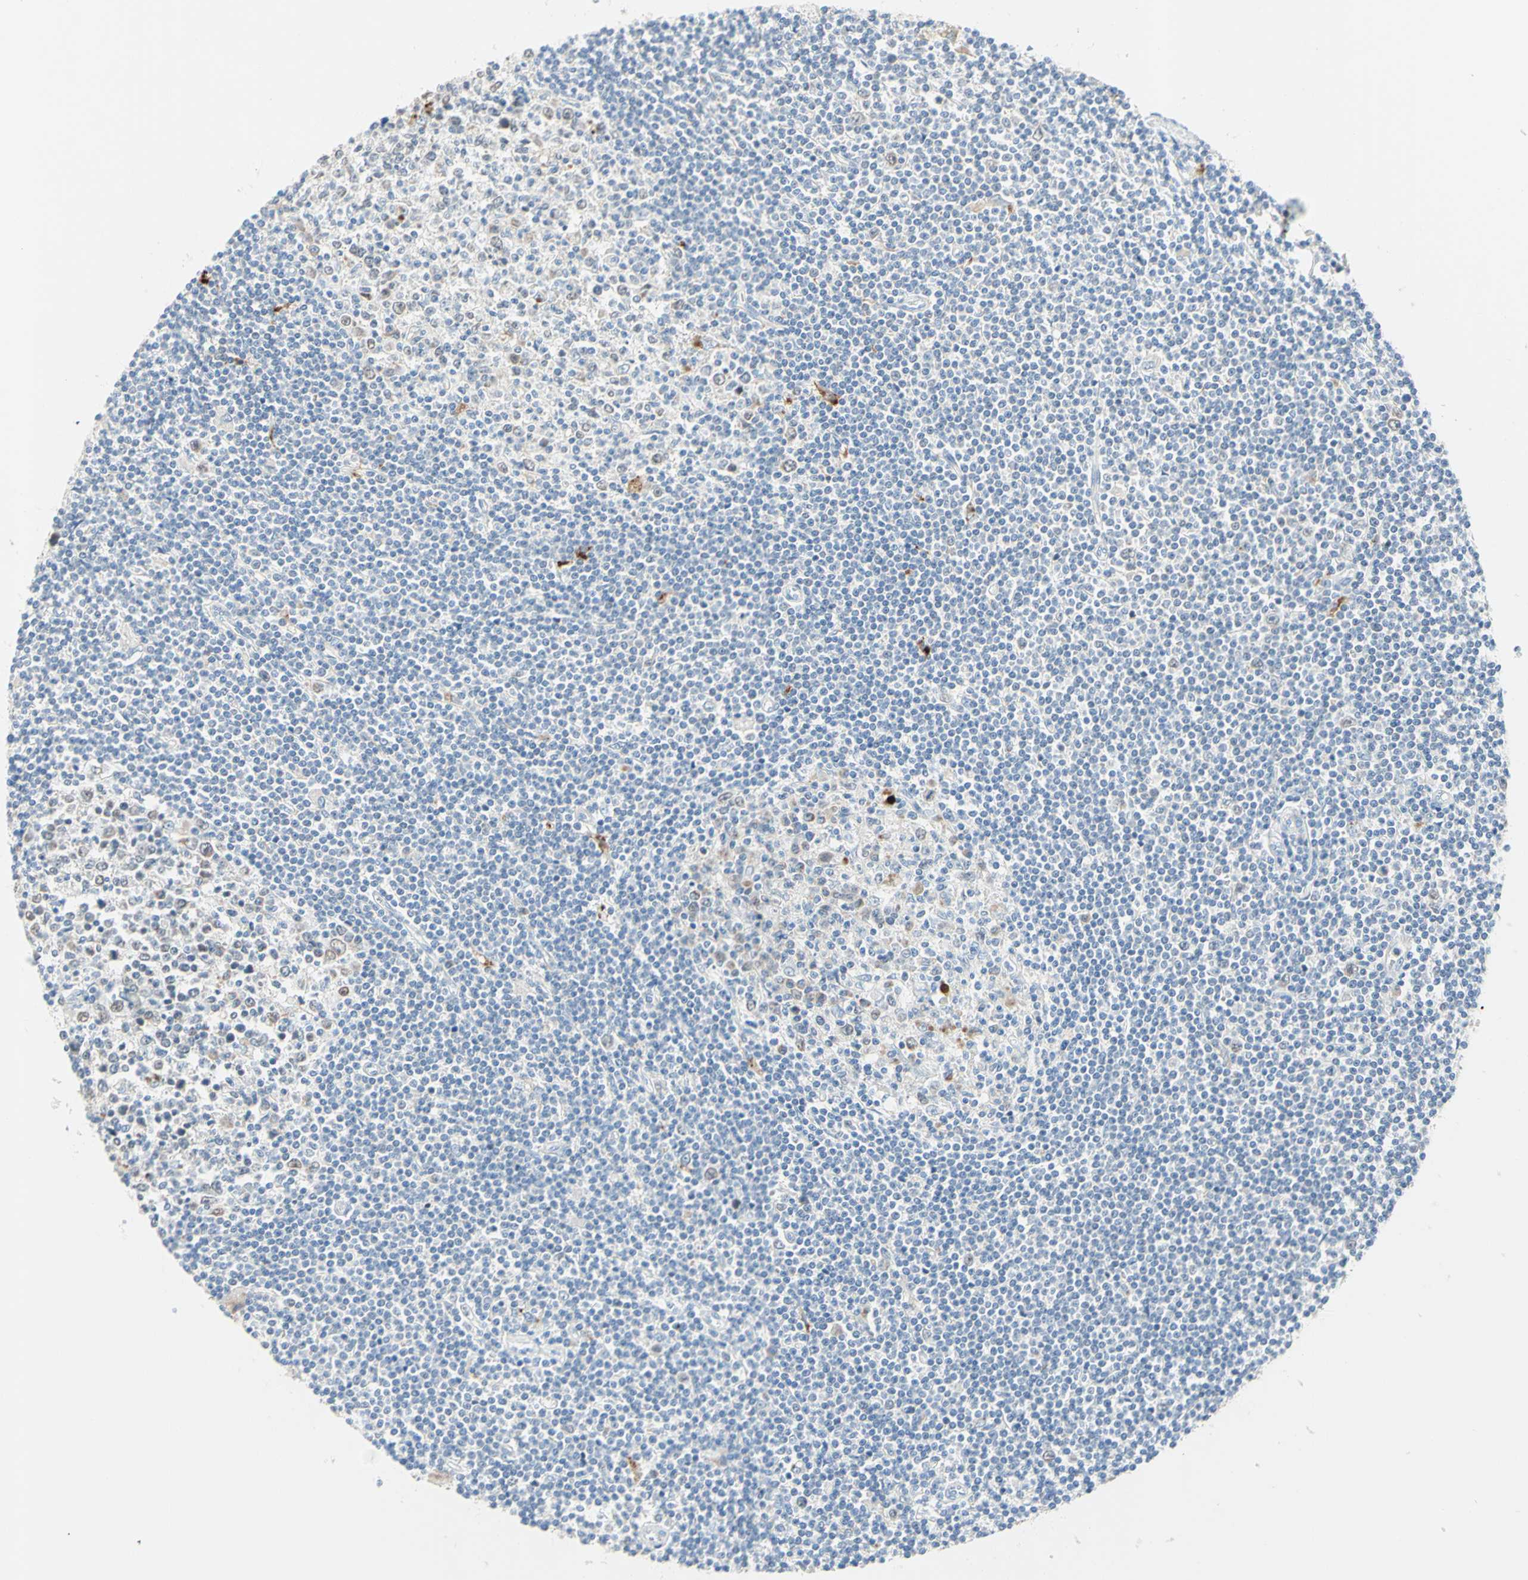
{"staining": {"intensity": "negative", "quantity": "none", "location": "none"}, "tissue": "lymphoma", "cell_type": "Tumor cells", "image_type": "cancer", "snomed": [{"axis": "morphology", "description": "Malignant lymphoma, non-Hodgkin's type, Low grade"}, {"axis": "topography", "description": "Spleen"}], "caption": "This is an IHC micrograph of human lymphoma. There is no positivity in tumor cells.", "gene": "MFF", "patient": {"sex": "male", "age": 76}}